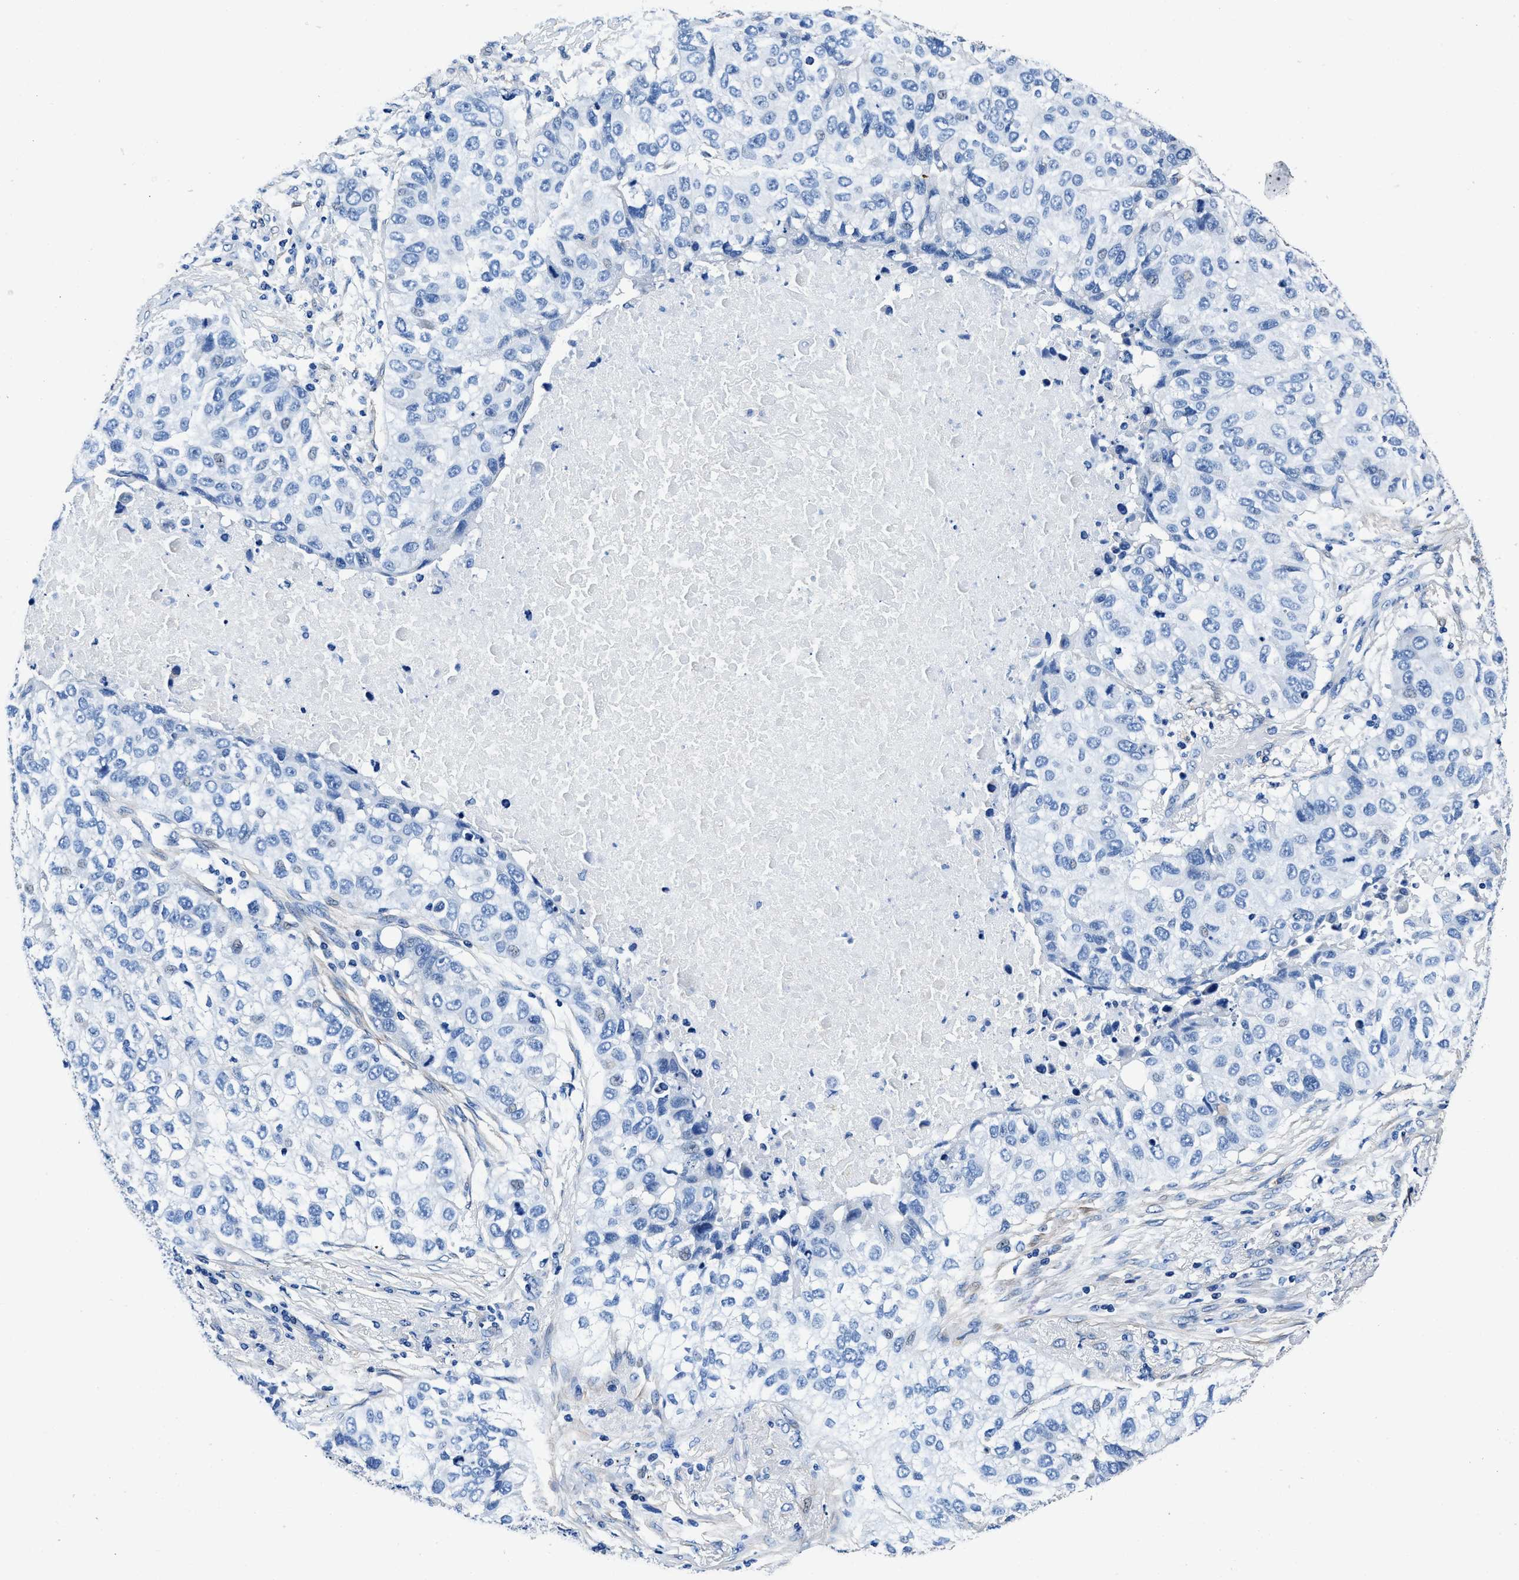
{"staining": {"intensity": "negative", "quantity": "none", "location": "none"}, "tissue": "lung cancer", "cell_type": "Tumor cells", "image_type": "cancer", "snomed": [{"axis": "morphology", "description": "Squamous cell carcinoma, NOS"}, {"axis": "topography", "description": "Lung"}], "caption": "Protein analysis of lung cancer reveals no significant positivity in tumor cells.", "gene": "NEU1", "patient": {"sex": "male", "age": 57}}